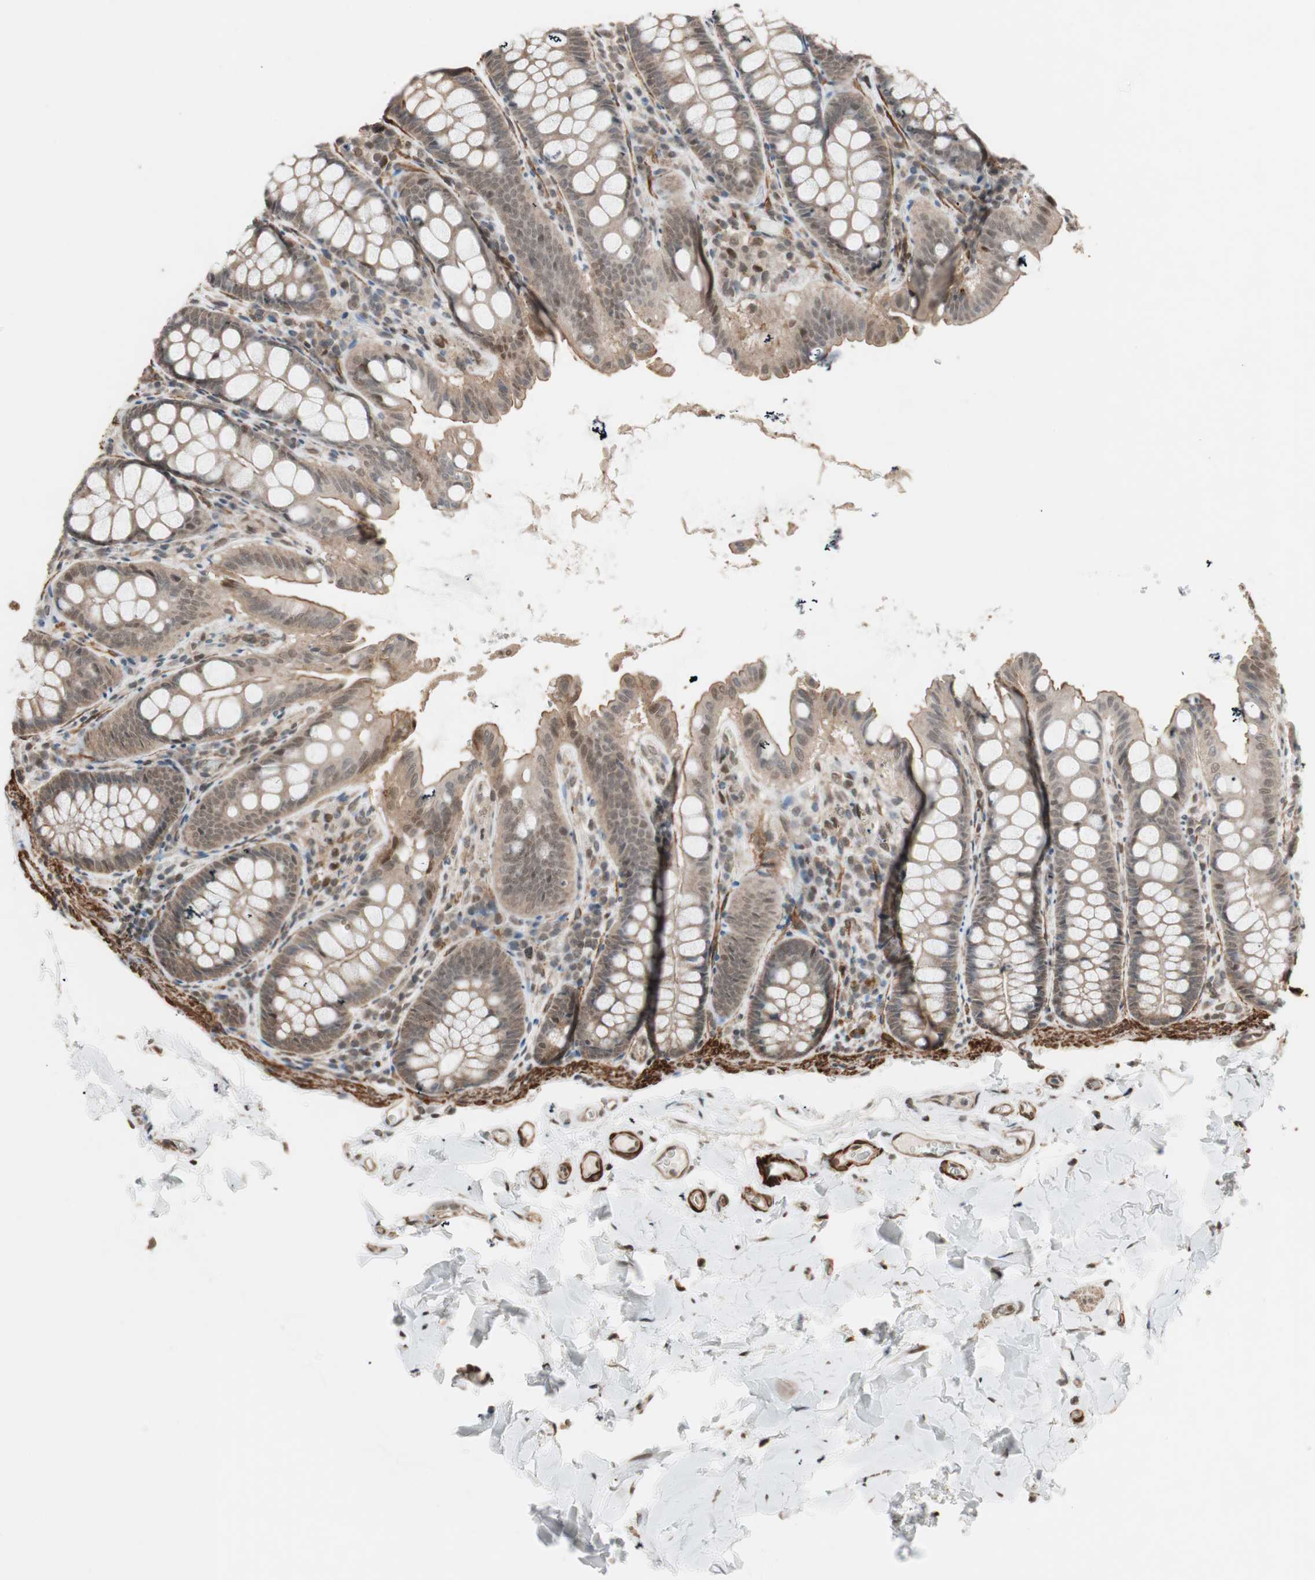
{"staining": {"intensity": "strong", "quantity": "25%-75%", "location": "cytoplasmic/membranous,nuclear"}, "tissue": "colon", "cell_type": "Endothelial cells", "image_type": "normal", "snomed": [{"axis": "morphology", "description": "Normal tissue, NOS"}, {"axis": "topography", "description": "Colon"}], "caption": "An IHC image of unremarkable tissue is shown. Protein staining in brown shows strong cytoplasmic/membranous,nuclear positivity in colon within endothelial cells. (DAB (3,3'-diaminobenzidine) IHC with brightfield microscopy, high magnification).", "gene": "DRAP1", "patient": {"sex": "female", "age": 61}}